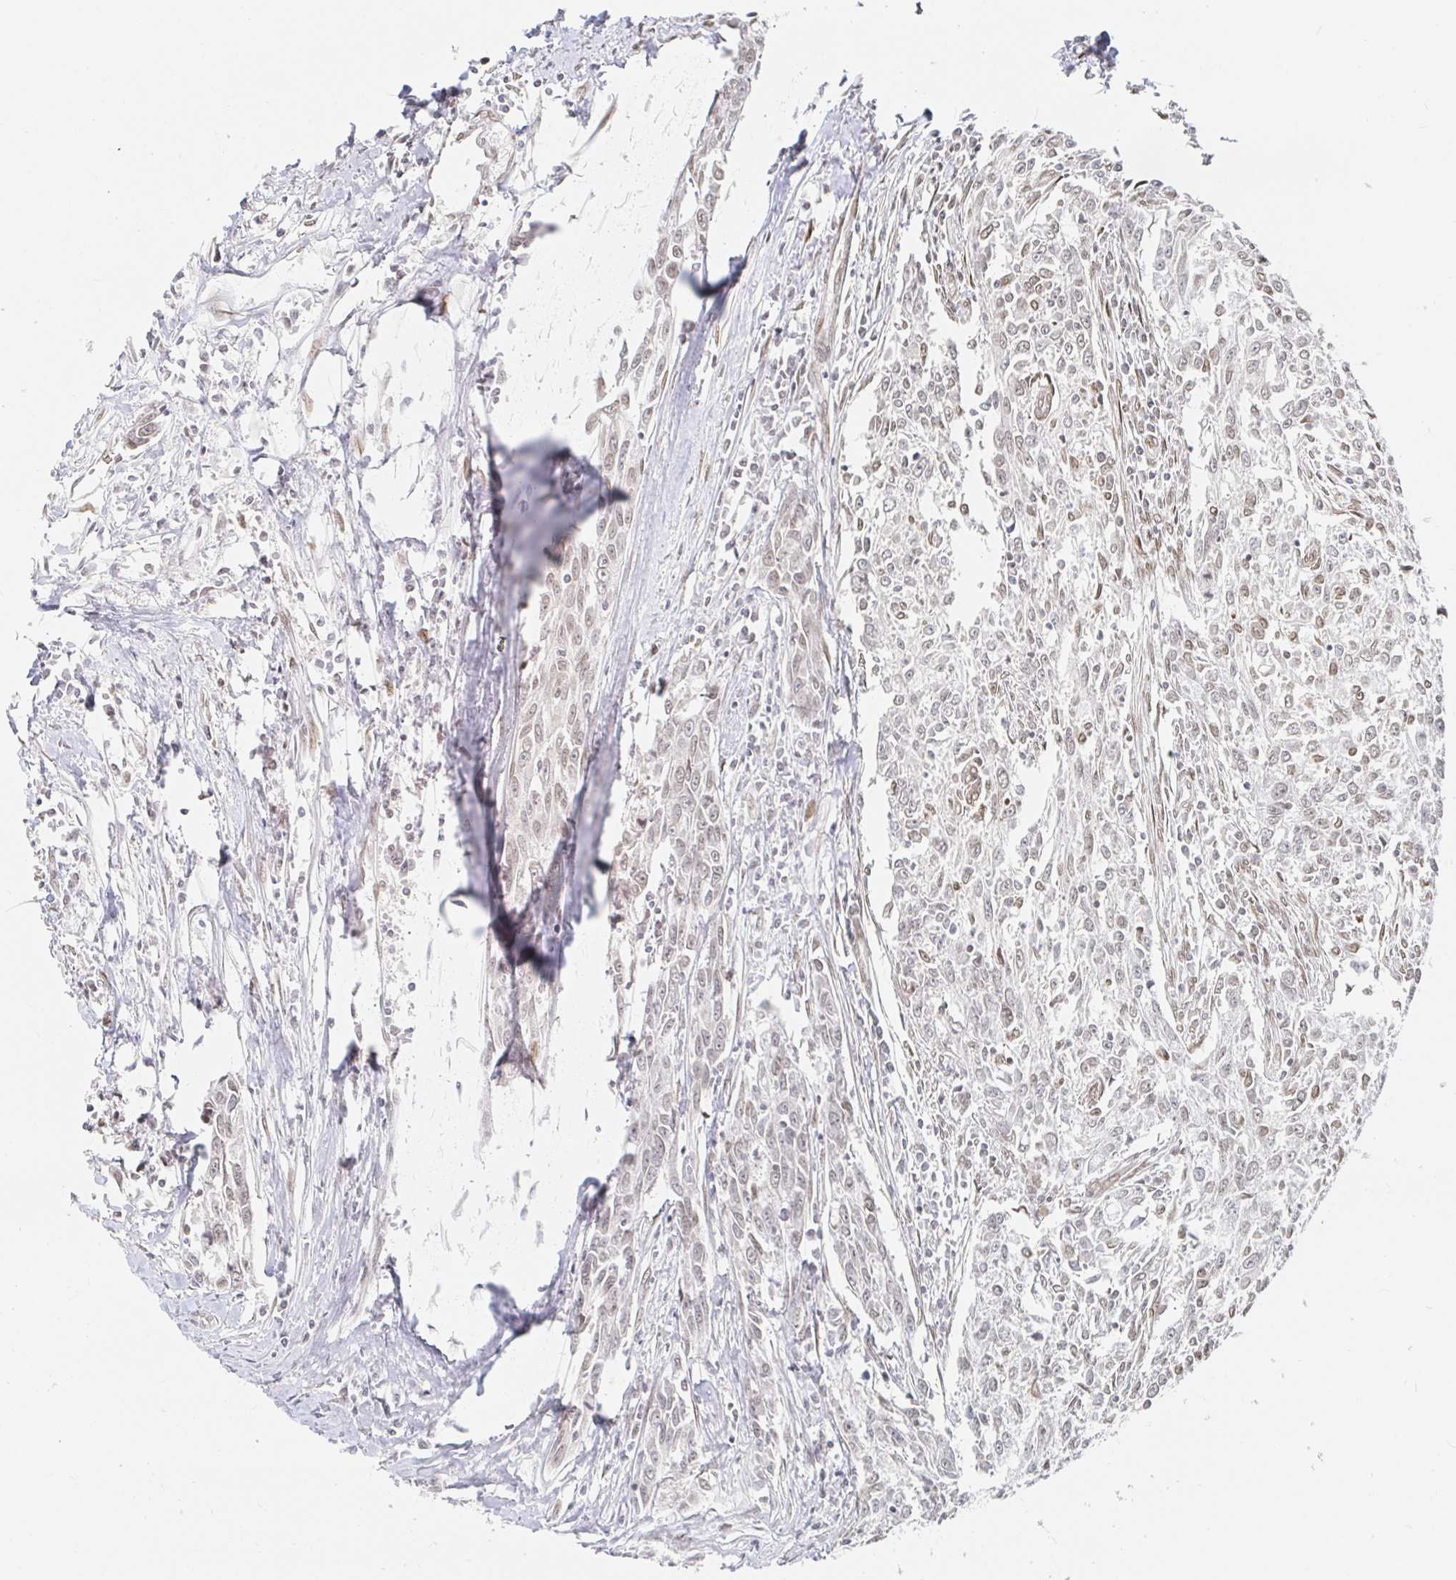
{"staining": {"intensity": "weak", "quantity": "25%-75%", "location": "nuclear"}, "tissue": "breast cancer", "cell_type": "Tumor cells", "image_type": "cancer", "snomed": [{"axis": "morphology", "description": "Duct carcinoma"}, {"axis": "topography", "description": "Breast"}], "caption": "Intraductal carcinoma (breast) was stained to show a protein in brown. There is low levels of weak nuclear expression in approximately 25%-75% of tumor cells.", "gene": "CHD2", "patient": {"sex": "female", "age": 50}}